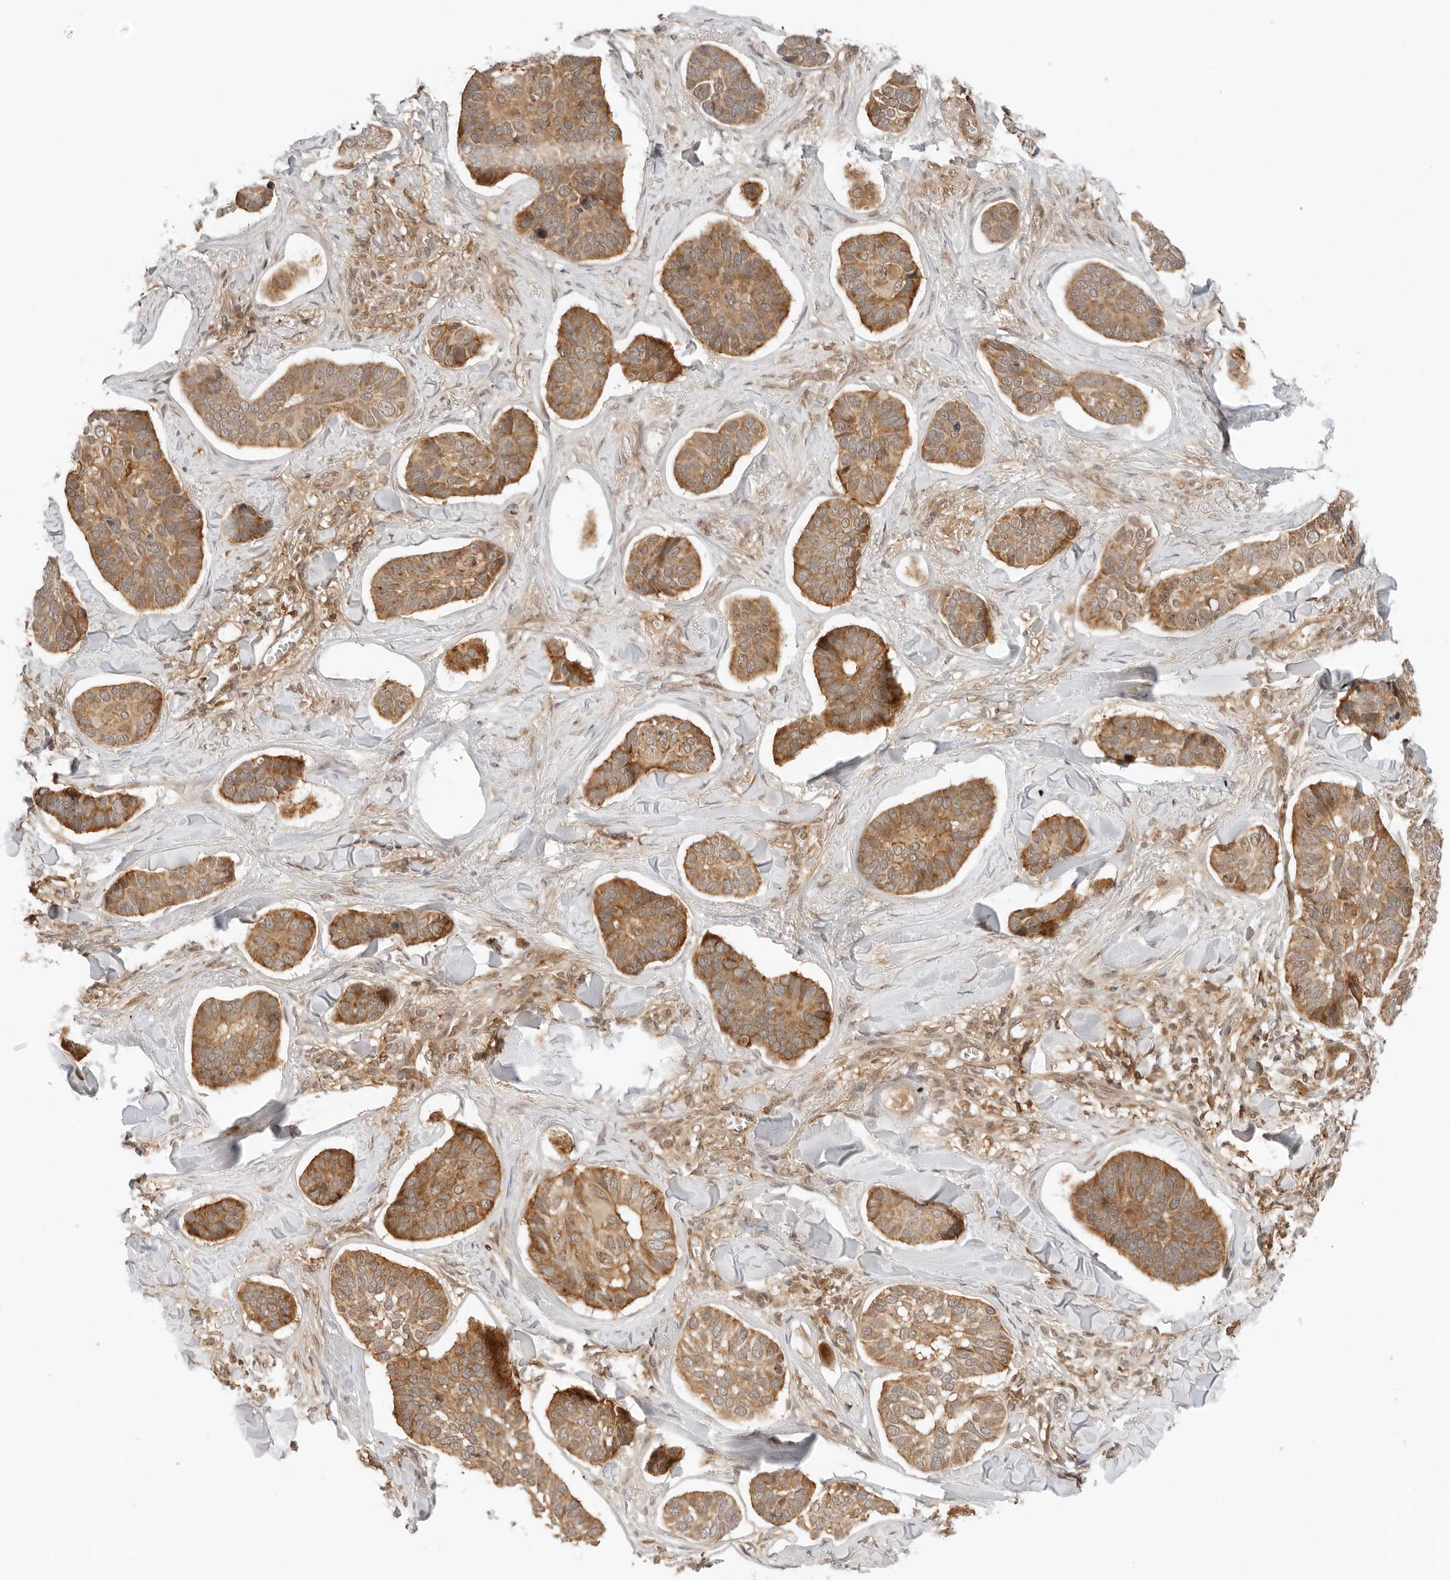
{"staining": {"intensity": "moderate", "quantity": ">75%", "location": "cytoplasmic/membranous"}, "tissue": "skin cancer", "cell_type": "Tumor cells", "image_type": "cancer", "snomed": [{"axis": "morphology", "description": "Basal cell carcinoma"}, {"axis": "topography", "description": "Skin"}], "caption": "Protein expression analysis of human skin cancer (basal cell carcinoma) reveals moderate cytoplasmic/membranous staining in about >75% of tumor cells.", "gene": "RC3H1", "patient": {"sex": "male", "age": 62}}